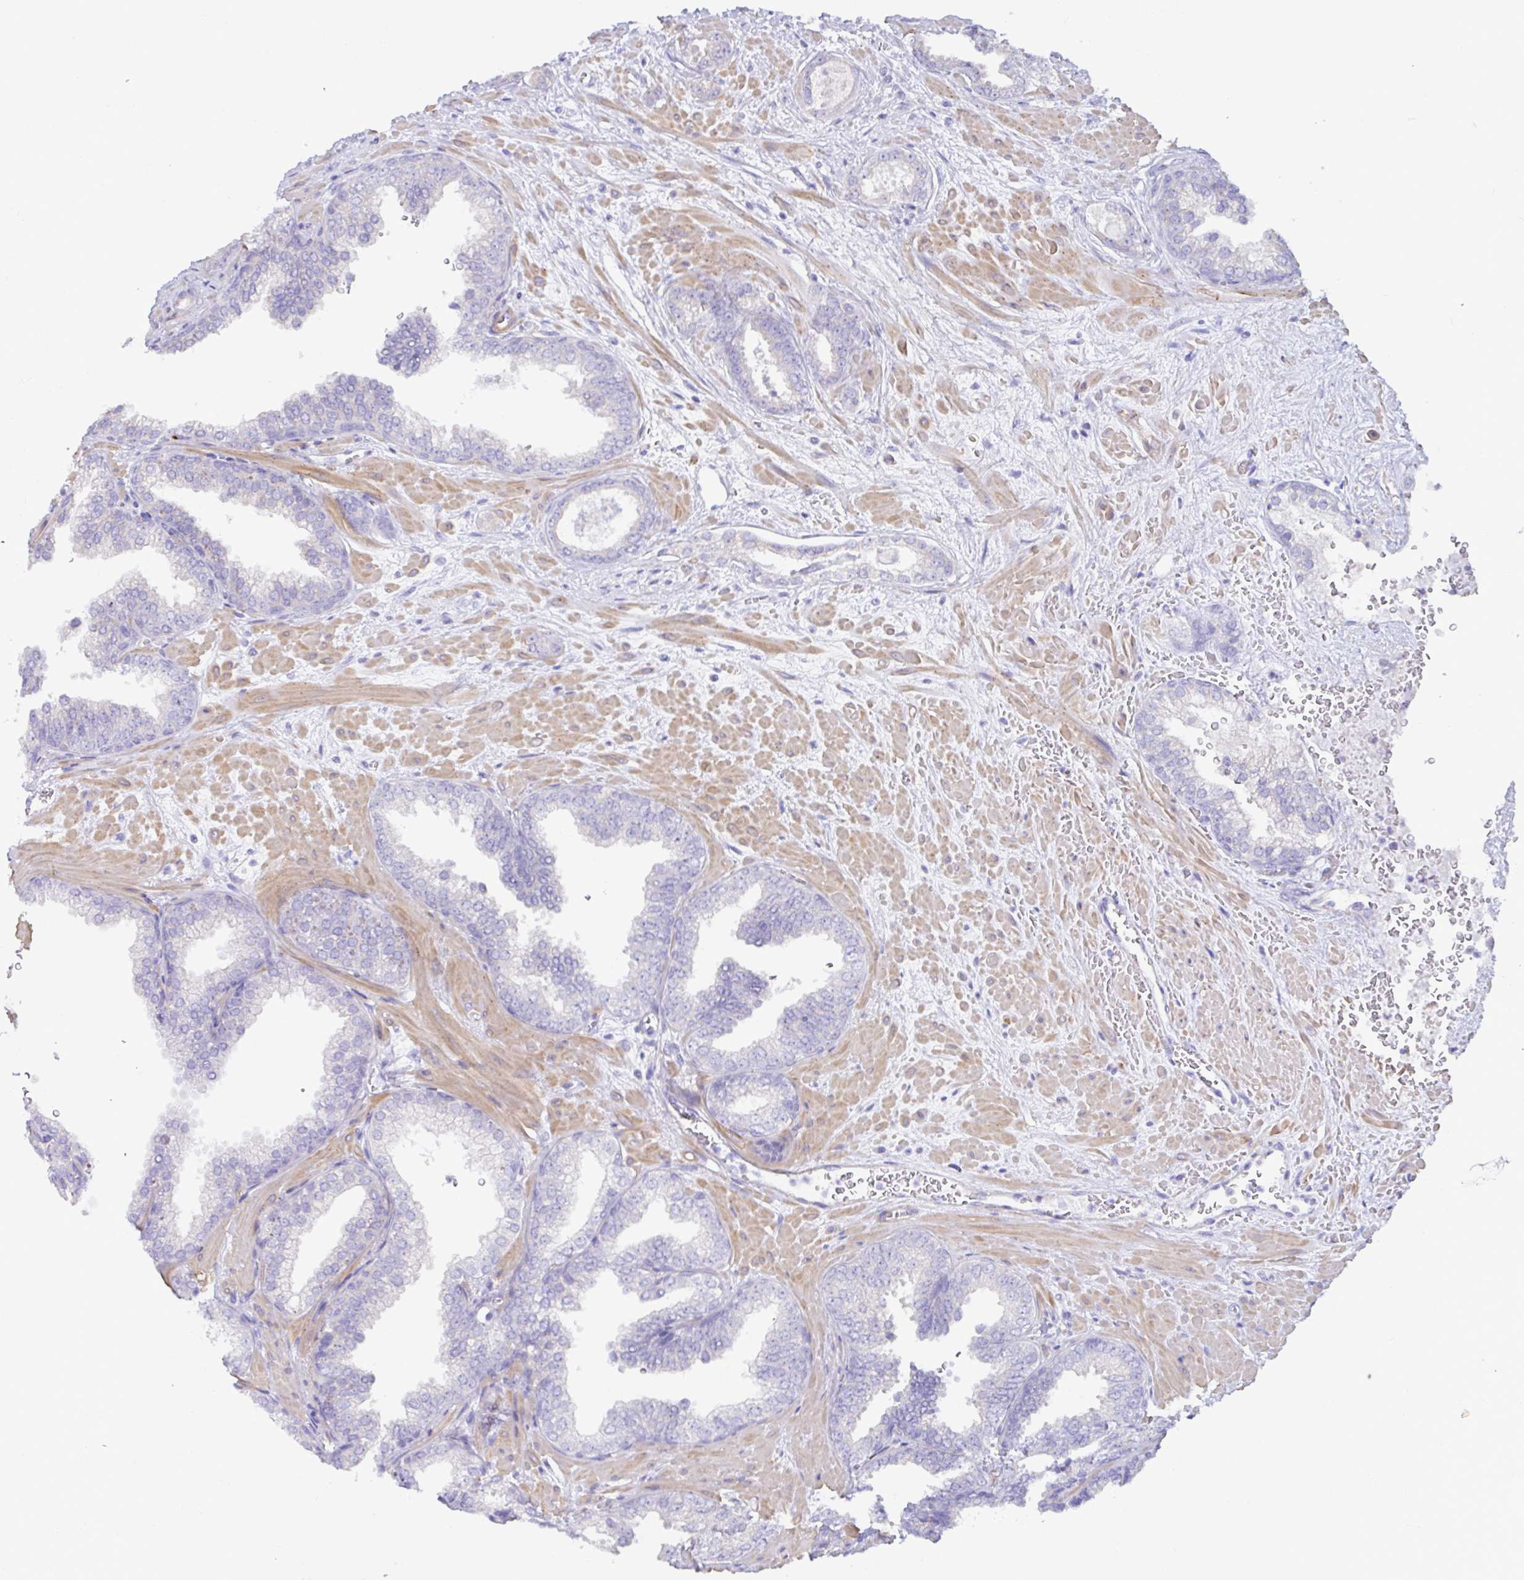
{"staining": {"intensity": "negative", "quantity": "none", "location": "none"}, "tissue": "prostate cancer", "cell_type": "Tumor cells", "image_type": "cancer", "snomed": [{"axis": "morphology", "description": "Adenocarcinoma, High grade"}, {"axis": "topography", "description": "Prostate"}], "caption": "High-grade adenocarcinoma (prostate) stained for a protein using IHC displays no staining tumor cells.", "gene": "MED11", "patient": {"sex": "male", "age": 58}}